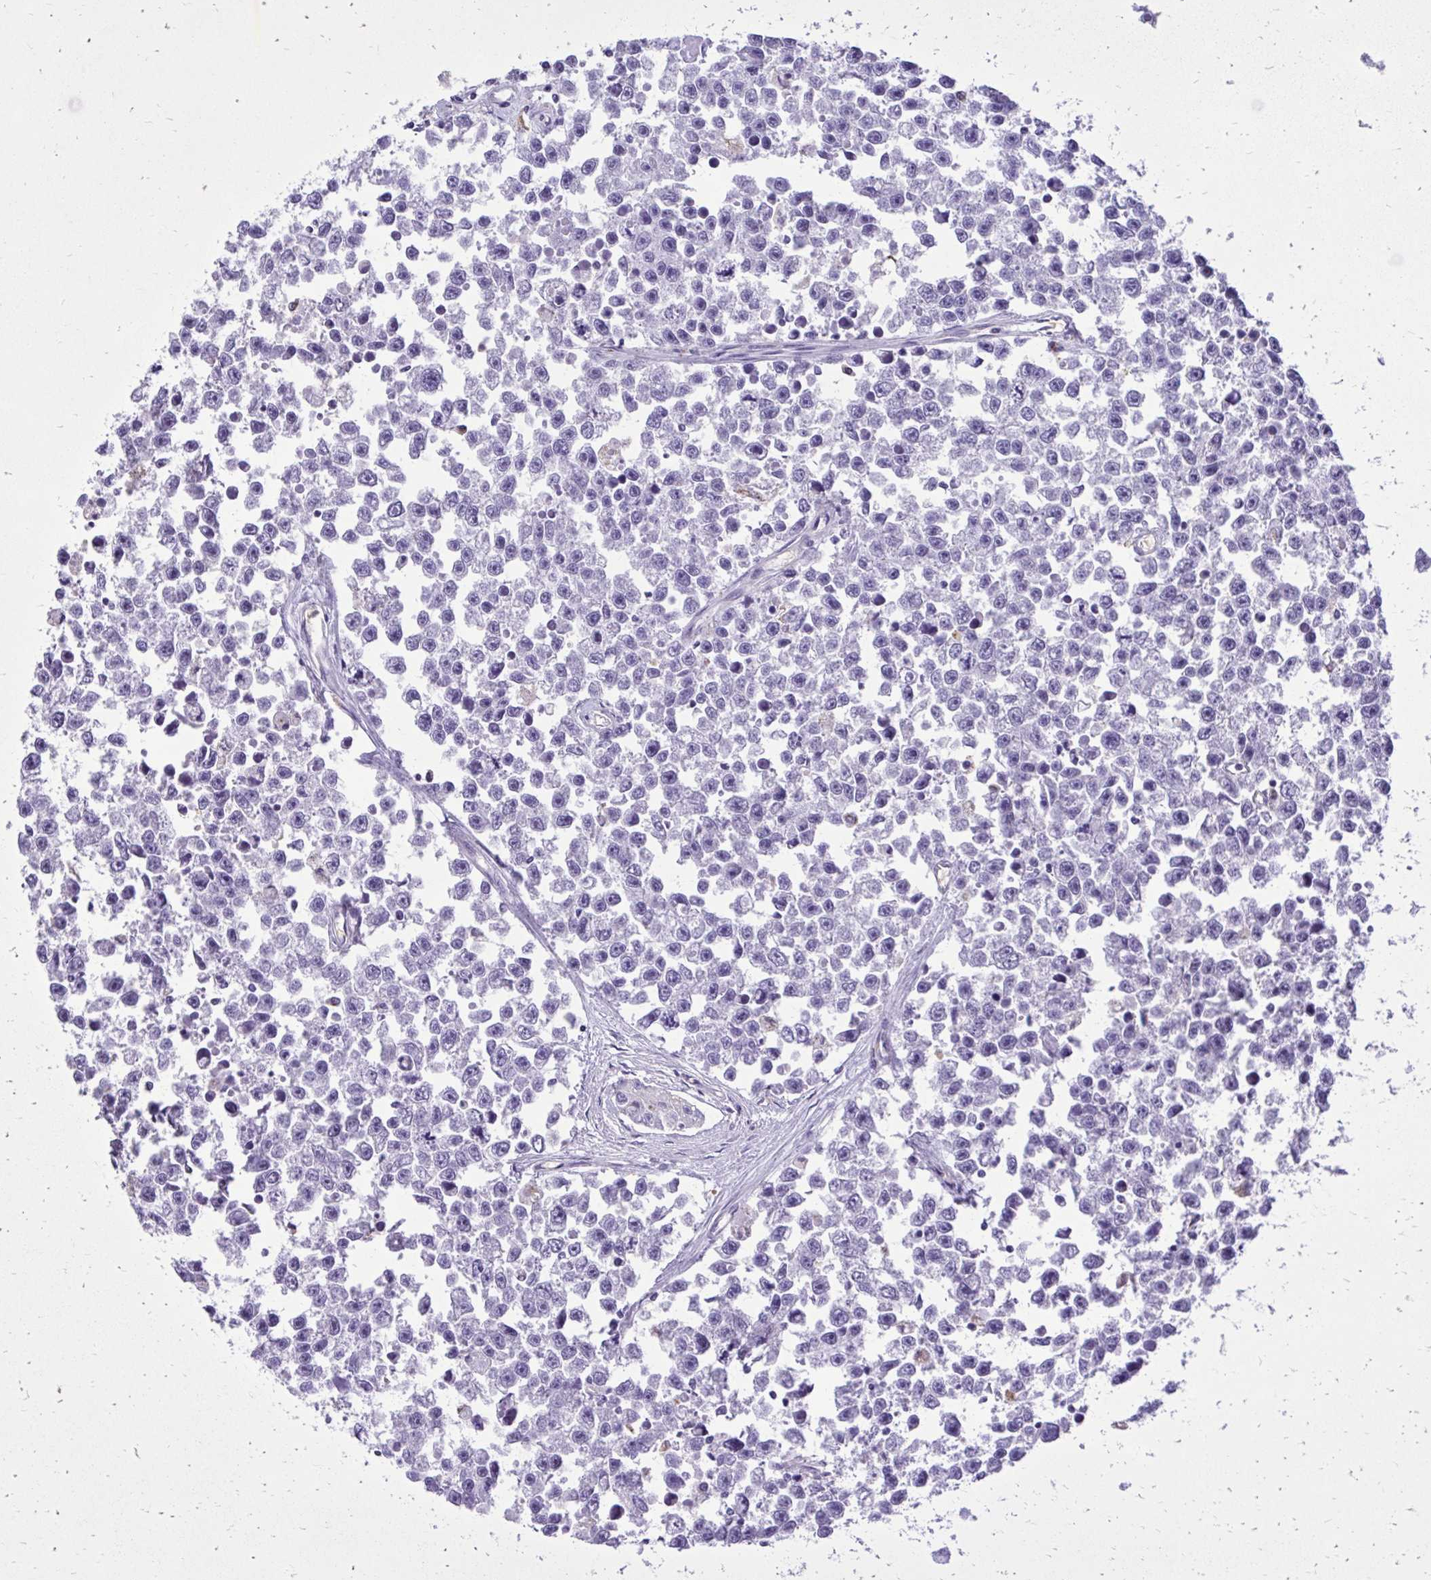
{"staining": {"intensity": "negative", "quantity": "none", "location": "none"}, "tissue": "testis cancer", "cell_type": "Tumor cells", "image_type": "cancer", "snomed": [{"axis": "morphology", "description": "Seminoma, NOS"}, {"axis": "topography", "description": "Testis"}], "caption": "IHC photomicrograph of neoplastic tissue: testis cancer (seminoma) stained with DAB exhibits no significant protein staining in tumor cells.", "gene": "CAT", "patient": {"sex": "male", "age": 26}}